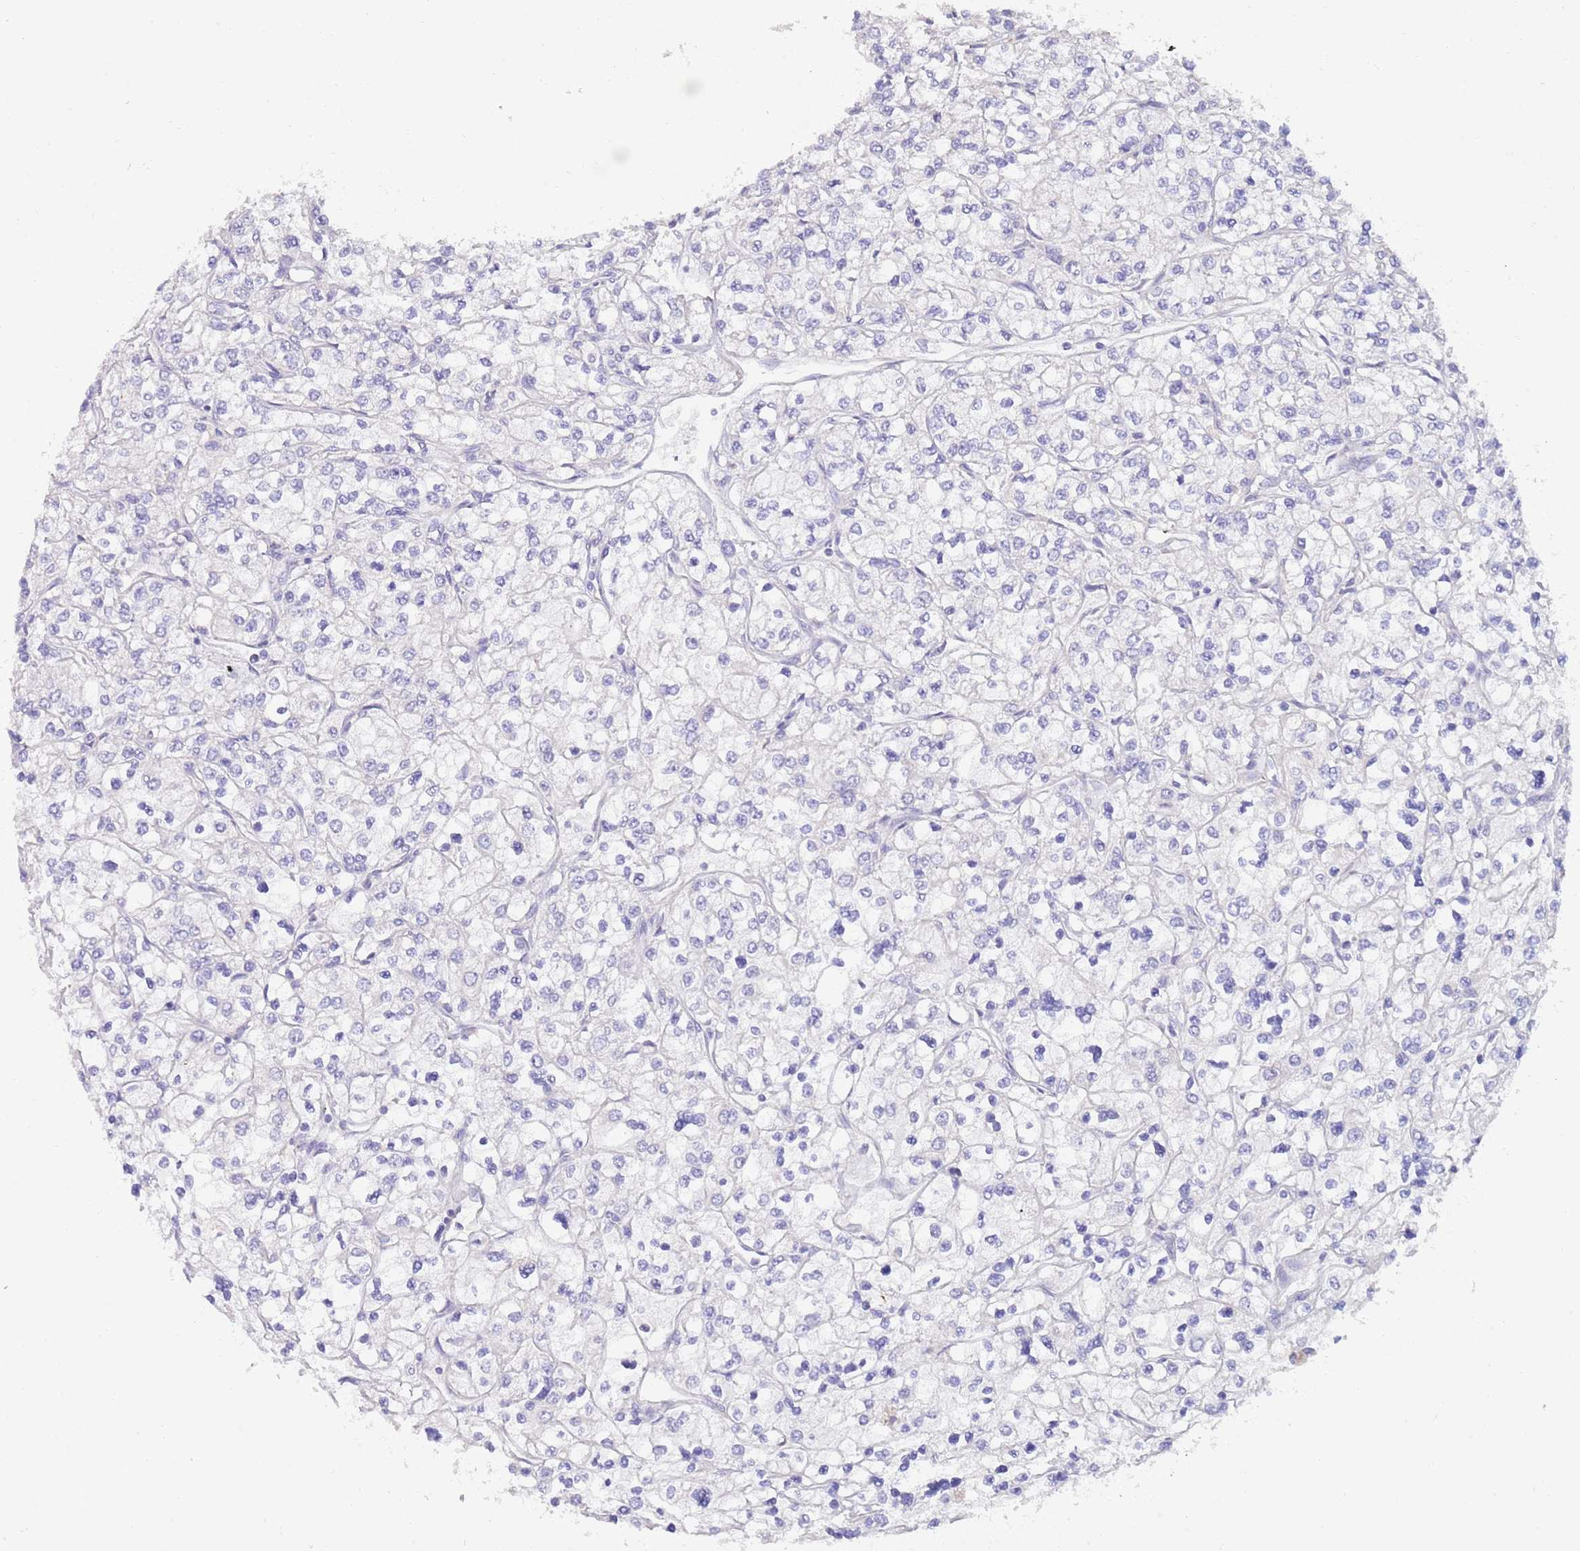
{"staining": {"intensity": "negative", "quantity": "none", "location": "none"}, "tissue": "renal cancer", "cell_type": "Tumor cells", "image_type": "cancer", "snomed": [{"axis": "morphology", "description": "Adenocarcinoma, NOS"}, {"axis": "topography", "description": "Kidney"}], "caption": "A micrograph of human adenocarcinoma (renal) is negative for staining in tumor cells.", "gene": "CCDC149", "patient": {"sex": "male", "age": 80}}